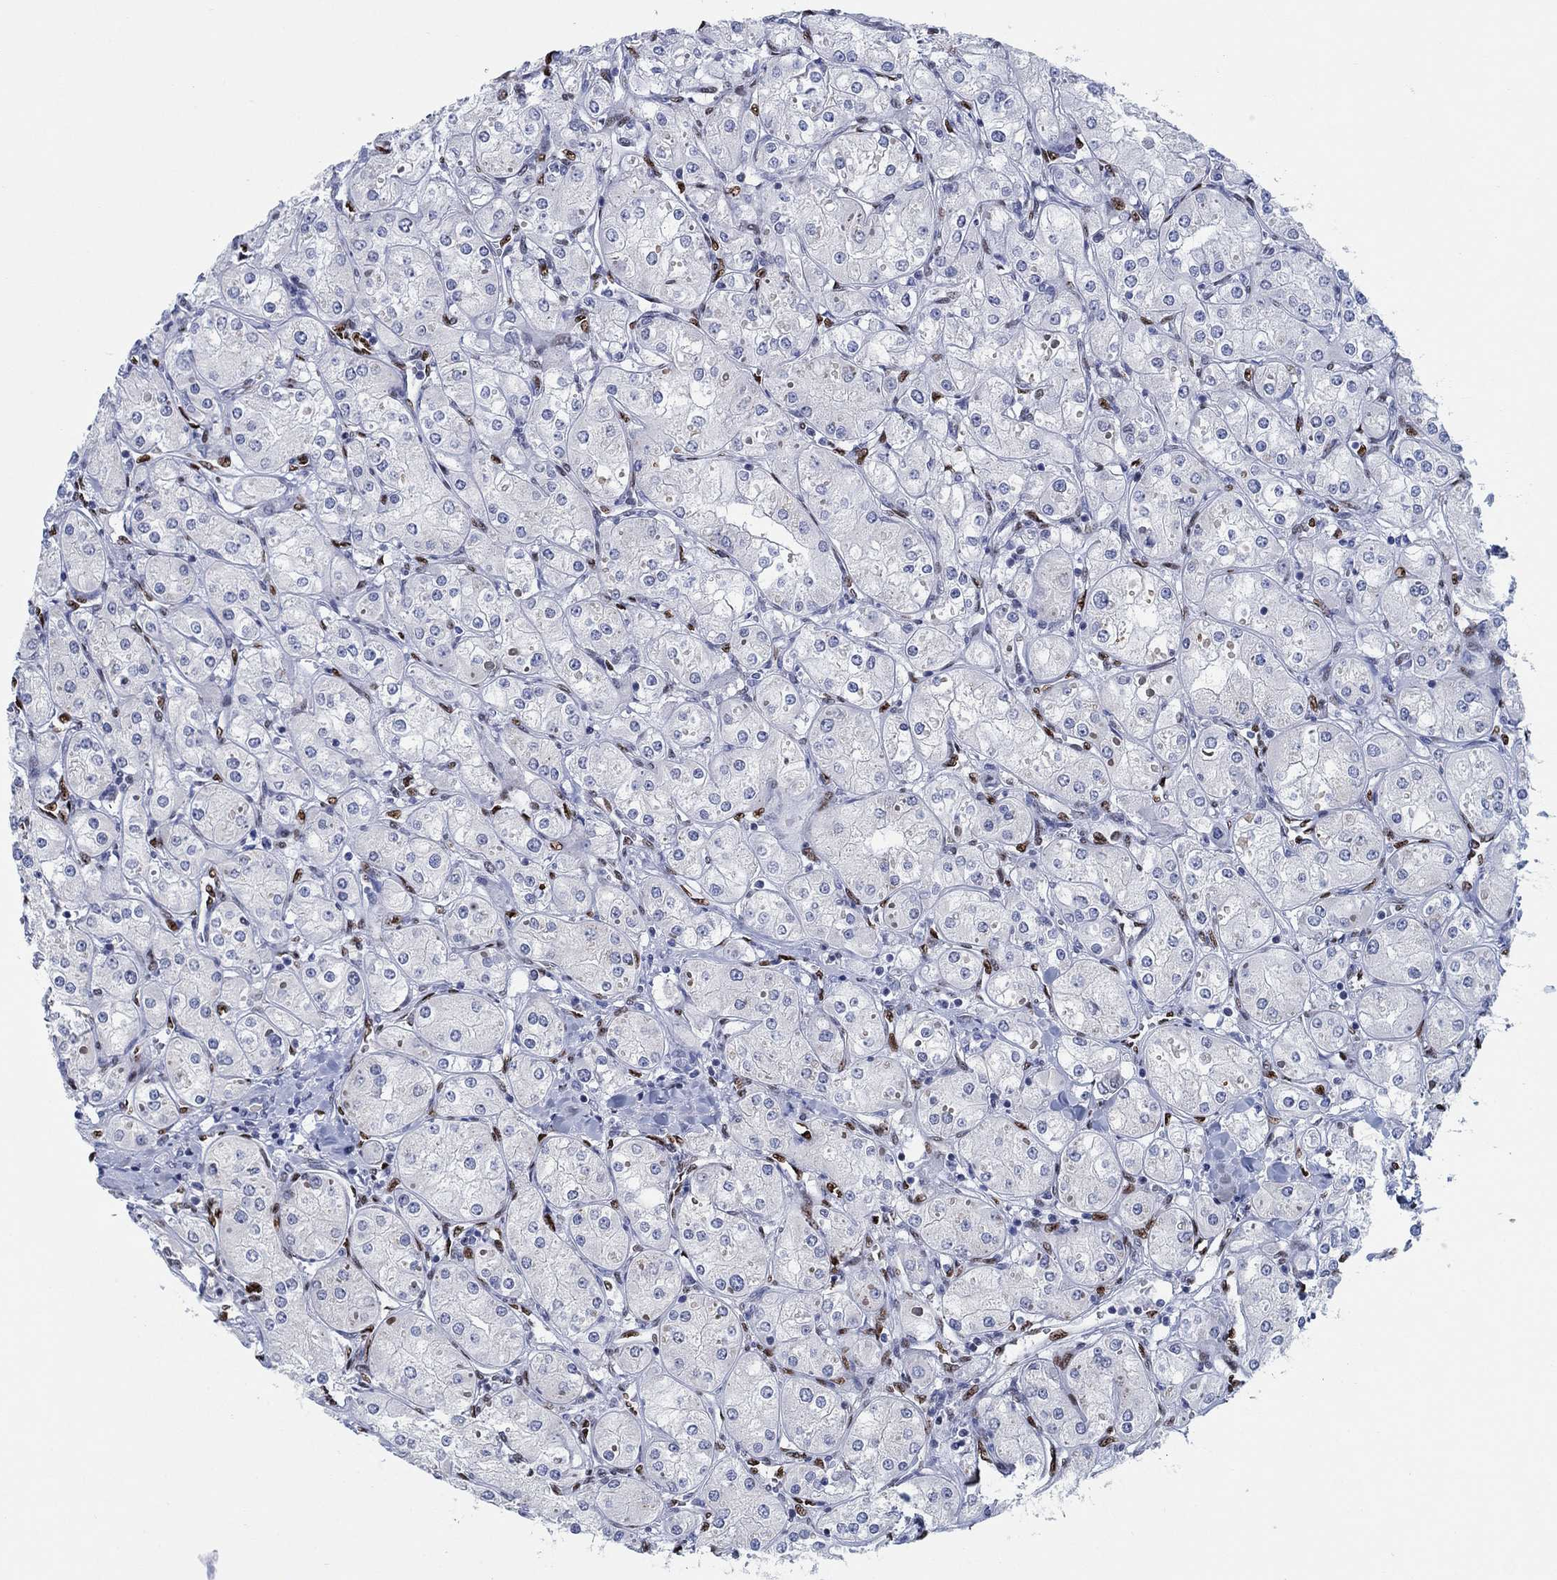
{"staining": {"intensity": "negative", "quantity": "none", "location": "none"}, "tissue": "renal cancer", "cell_type": "Tumor cells", "image_type": "cancer", "snomed": [{"axis": "morphology", "description": "Adenocarcinoma, NOS"}, {"axis": "topography", "description": "Kidney"}], "caption": "The immunohistochemistry (IHC) histopathology image has no significant positivity in tumor cells of renal adenocarcinoma tissue.", "gene": "ZEB1", "patient": {"sex": "male", "age": 77}}